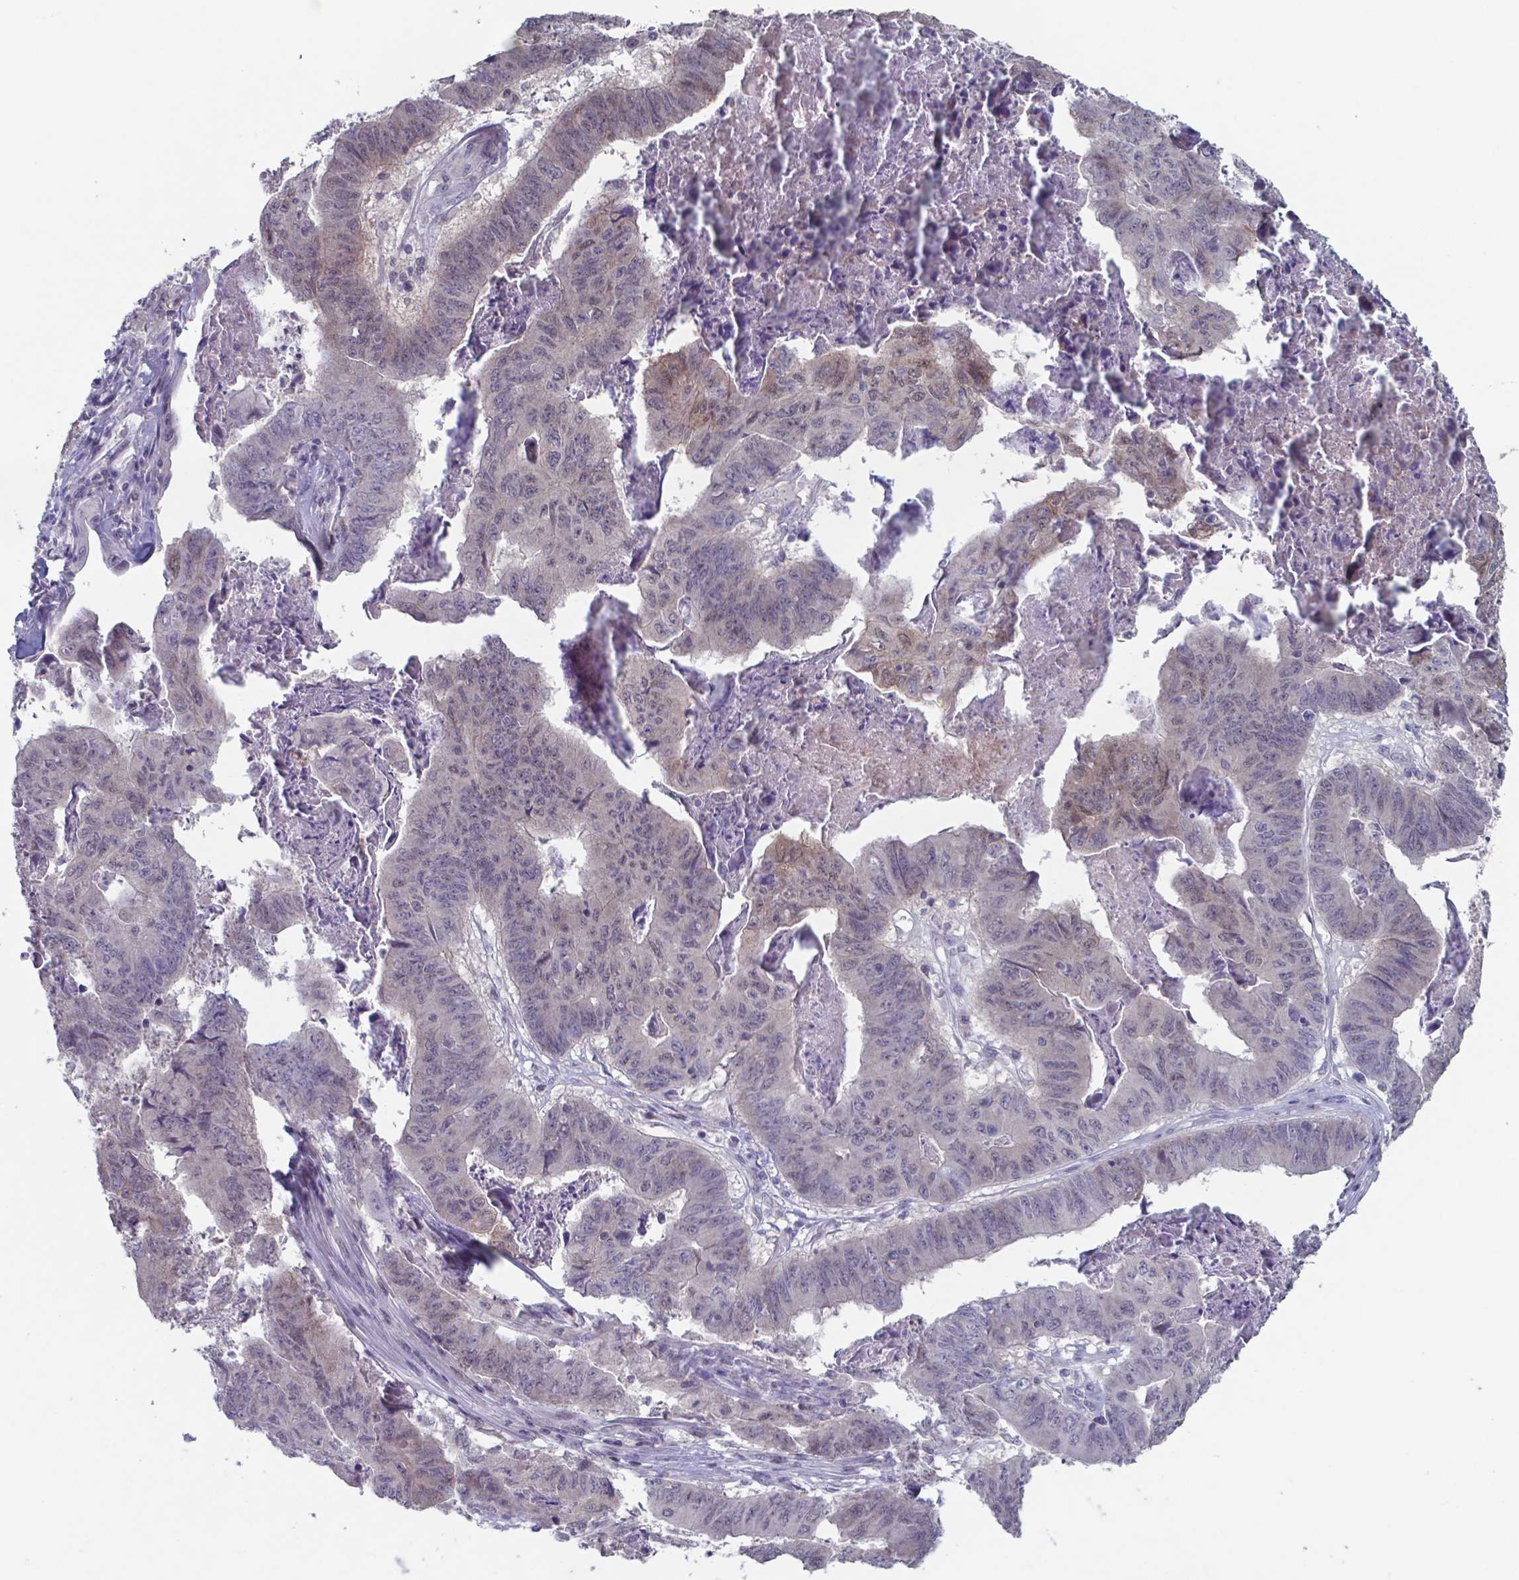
{"staining": {"intensity": "weak", "quantity": "<25%", "location": "nuclear"}, "tissue": "stomach cancer", "cell_type": "Tumor cells", "image_type": "cancer", "snomed": [{"axis": "morphology", "description": "Adenocarcinoma, NOS"}, {"axis": "topography", "description": "Stomach, lower"}], "caption": "Immunohistochemistry of human stomach adenocarcinoma exhibits no positivity in tumor cells.", "gene": "TDP2", "patient": {"sex": "male", "age": 77}}